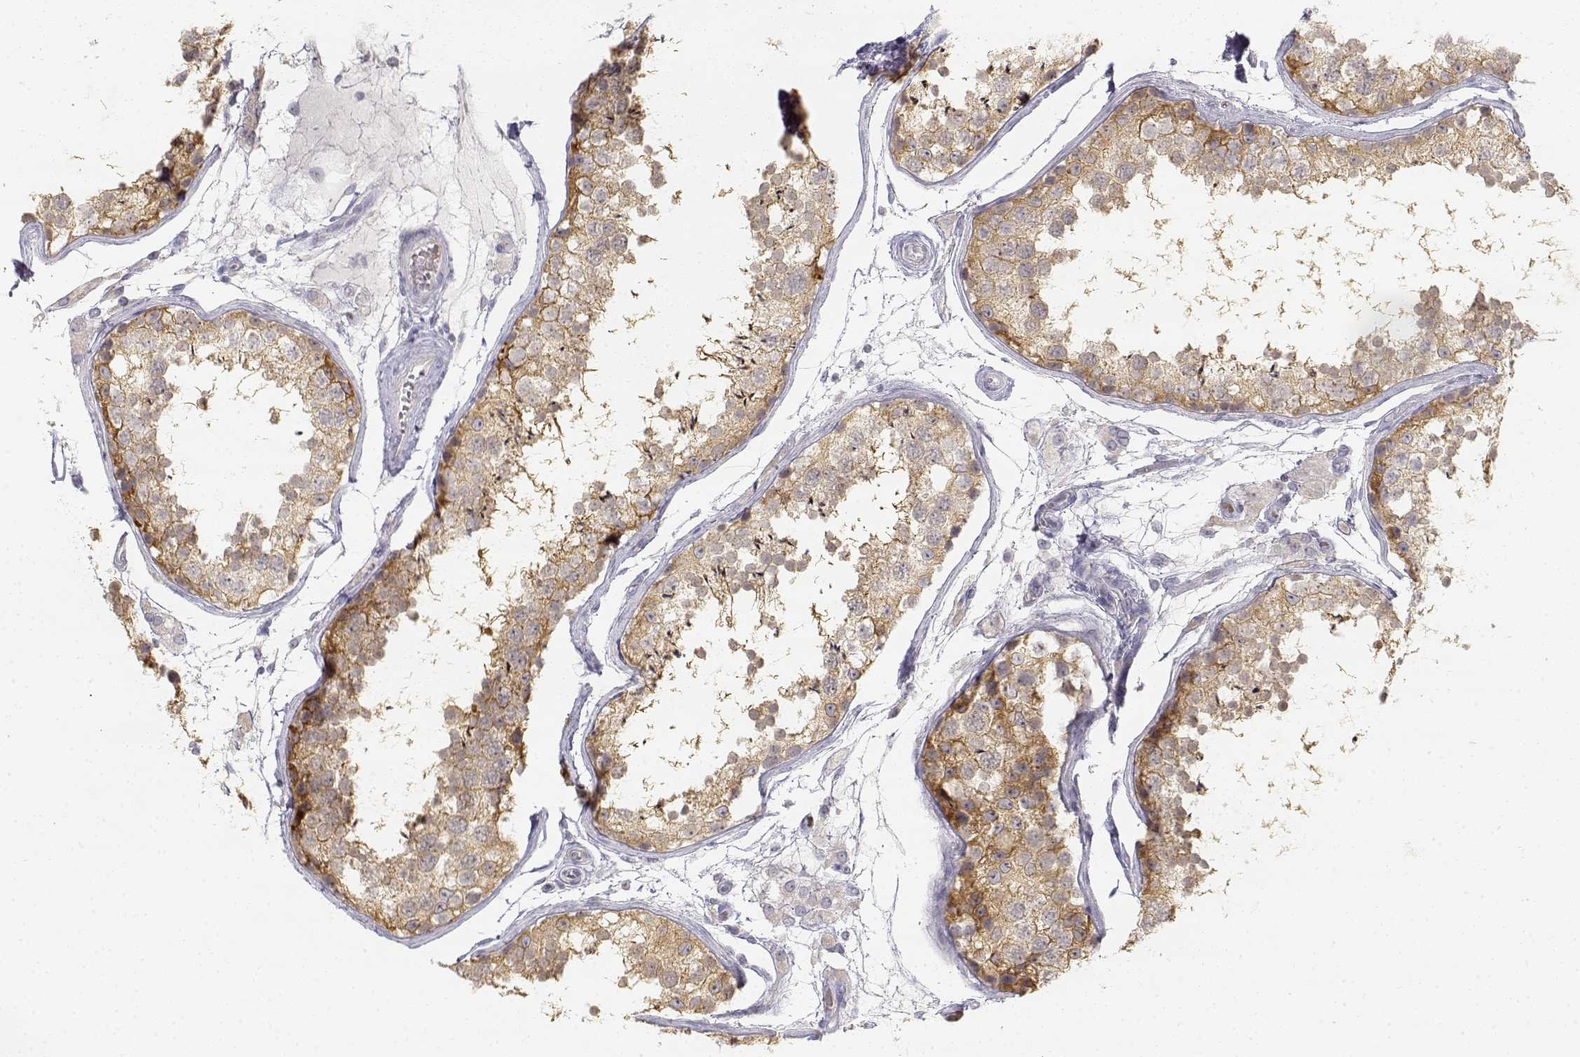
{"staining": {"intensity": "moderate", "quantity": ">75%", "location": "cytoplasmic/membranous"}, "tissue": "testis", "cell_type": "Cells in seminiferous ducts", "image_type": "normal", "snomed": [{"axis": "morphology", "description": "Normal tissue, NOS"}, {"axis": "topography", "description": "Testis"}], "caption": "IHC (DAB (3,3'-diaminobenzidine)) staining of unremarkable human testis reveals moderate cytoplasmic/membranous protein expression in about >75% of cells in seminiferous ducts. (DAB IHC, brown staining for protein, blue staining for nuclei).", "gene": "GLIPR1L2", "patient": {"sex": "male", "age": 29}}